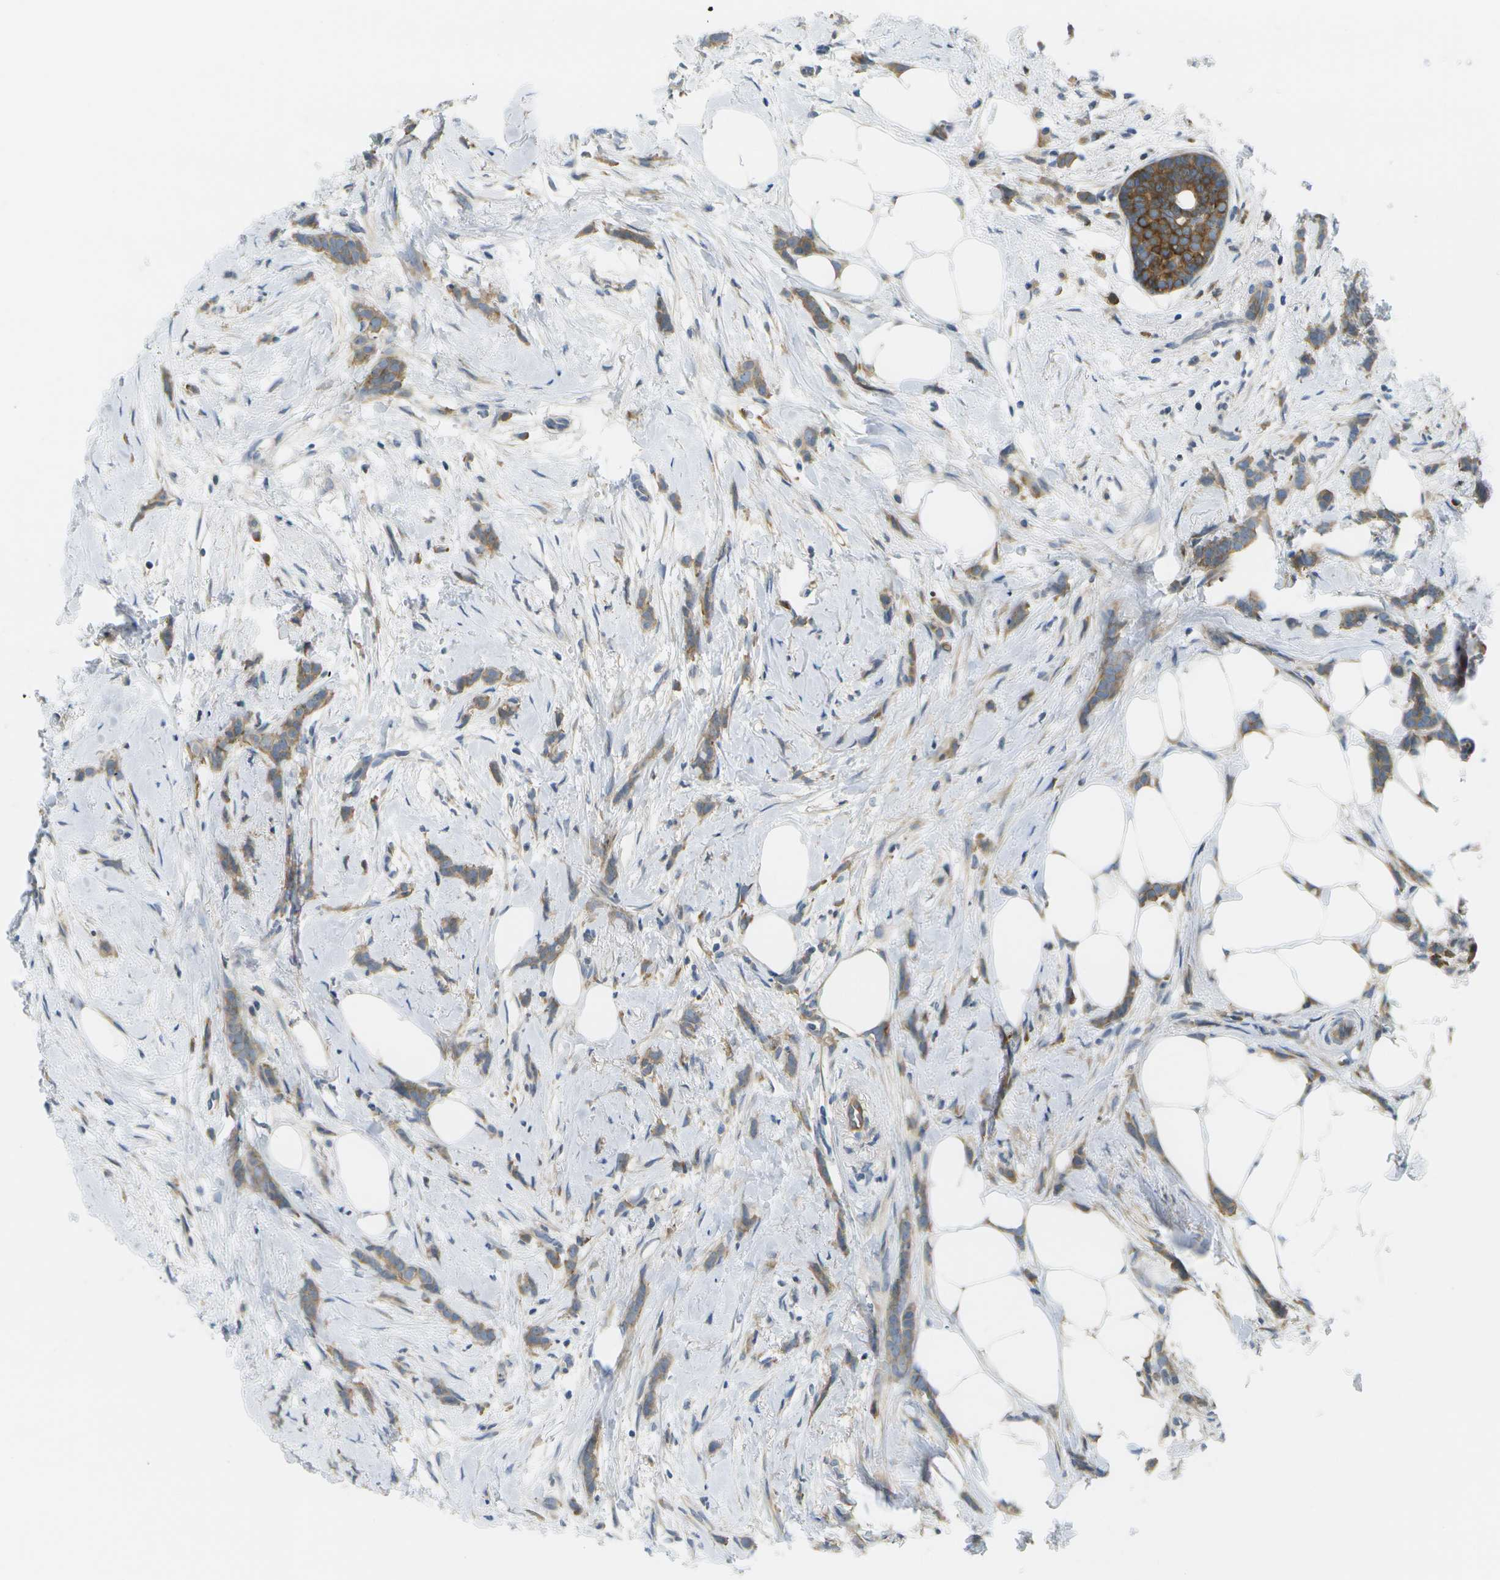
{"staining": {"intensity": "moderate", "quantity": ">75%", "location": "cytoplasmic/membranous"}, "tissue": "breast cancer", "cell_type": "Tumor cells", "image_type": "cancer", "snomed": [{"axis": "morphology", "description": "Lobular carcinoma, in situ"}, {"axis": "morphology", "description": "Lobular carcinoma"}, {"axis": "topography", "description": "Breast"}], "caption": "Immunohistochemistry (IHC) image of neoplastic tissue: human breast cancer (lobular carcinoma in situ) stained using immunohistochemistry exhibits medium levels of moderate protein expression localized specifically in the cytoplasmic/membranous of tumor cells, appearing as a cytoplasmic/membranous brown color.", "gene": "MARCHF8", "patient": {"sex": "female", "age": 41}}